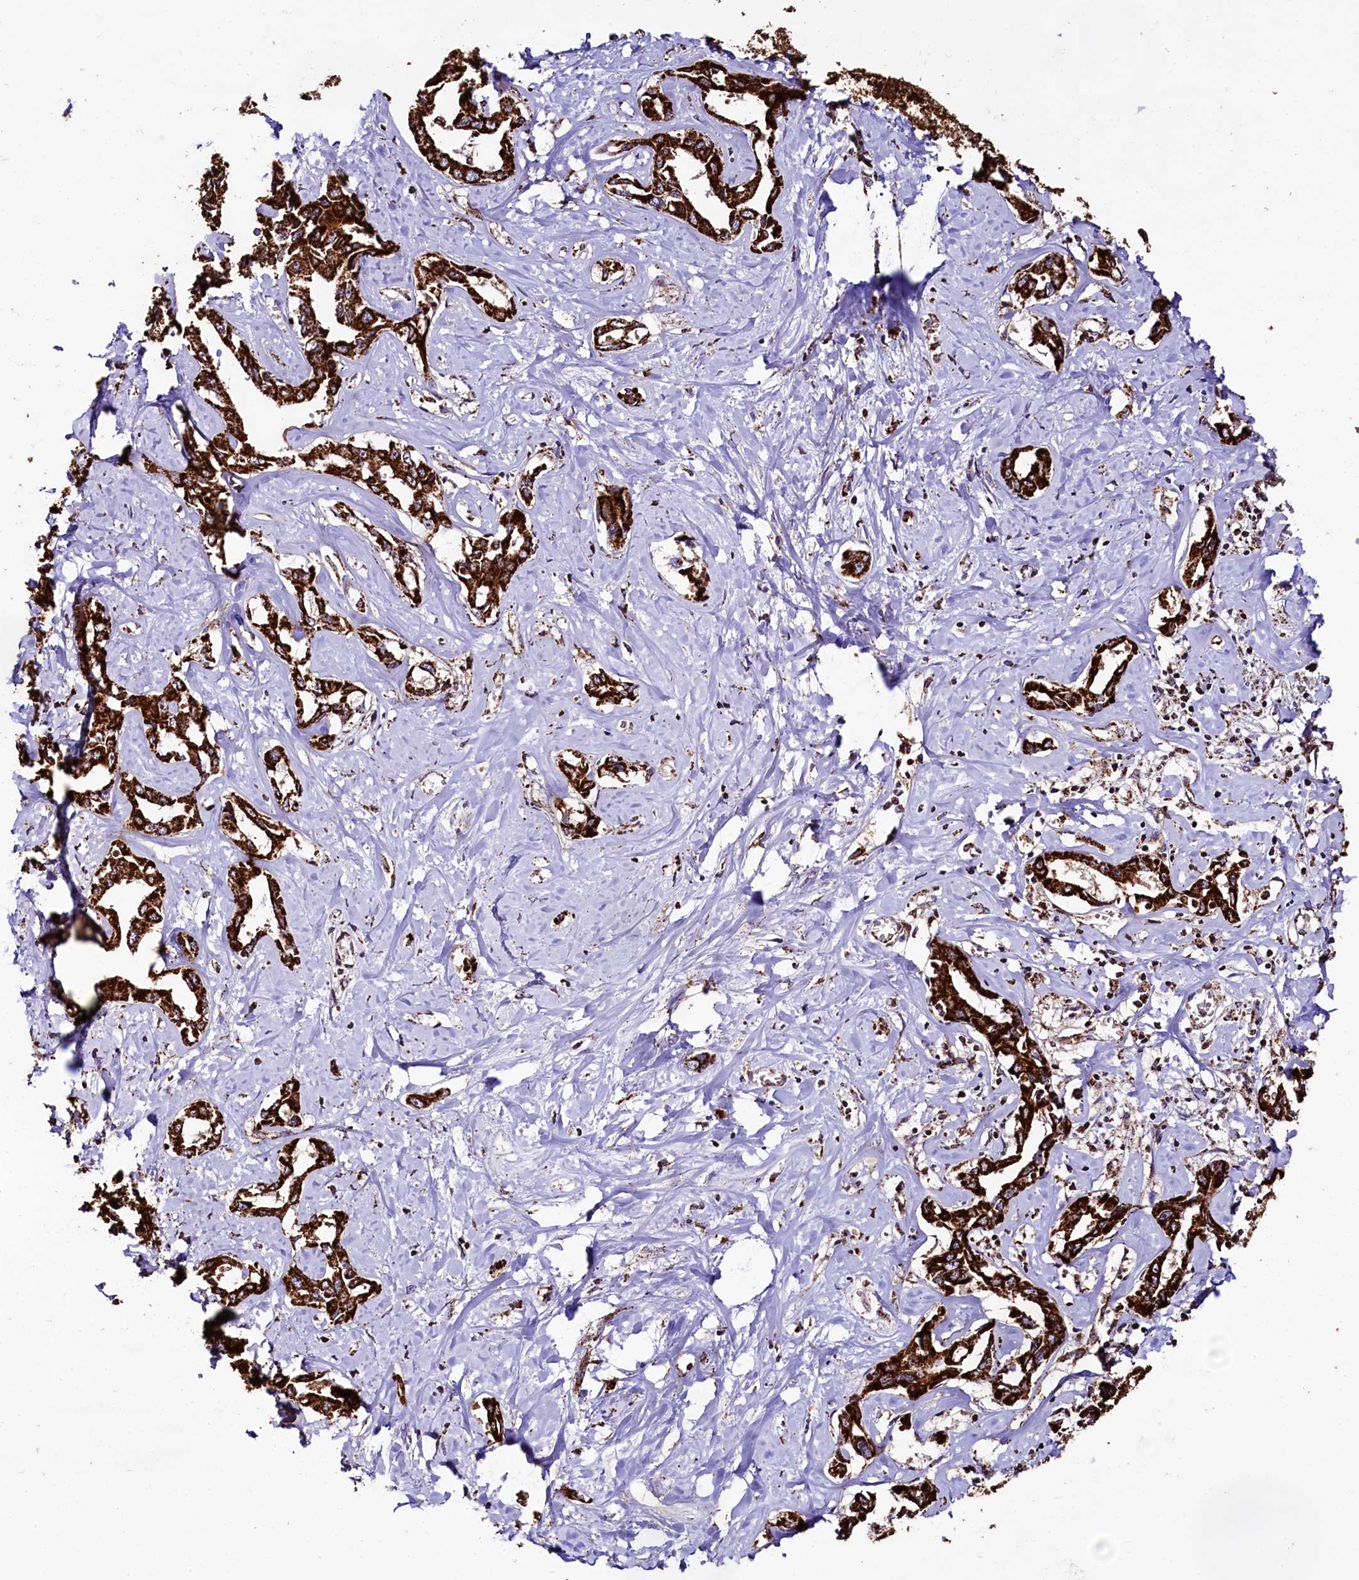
{"staining": {"intensity": "strong", "quantity": ">75%", "location": "cytoplasmic/membranous"}, "tissue": "liver cancer", "cell_type": "Tumor cells", "image_type": "cancer", "snomed": [{"axis": "morphology", "description": "Cholangiocarcinoma"}, {"axis": "topography", "description": "Liver"}], "caption": "Immunohistochemical staining of human liver cancer (cholangiocarcinoma) demonstrates high levels of strong cytoplasmic/membranous protein positivity in about >75% of tumor cells. (IHC, brightfield microscopy, high magnification).", "gene": "KLC2", "patient": {"sex": "male", "age": 59}}